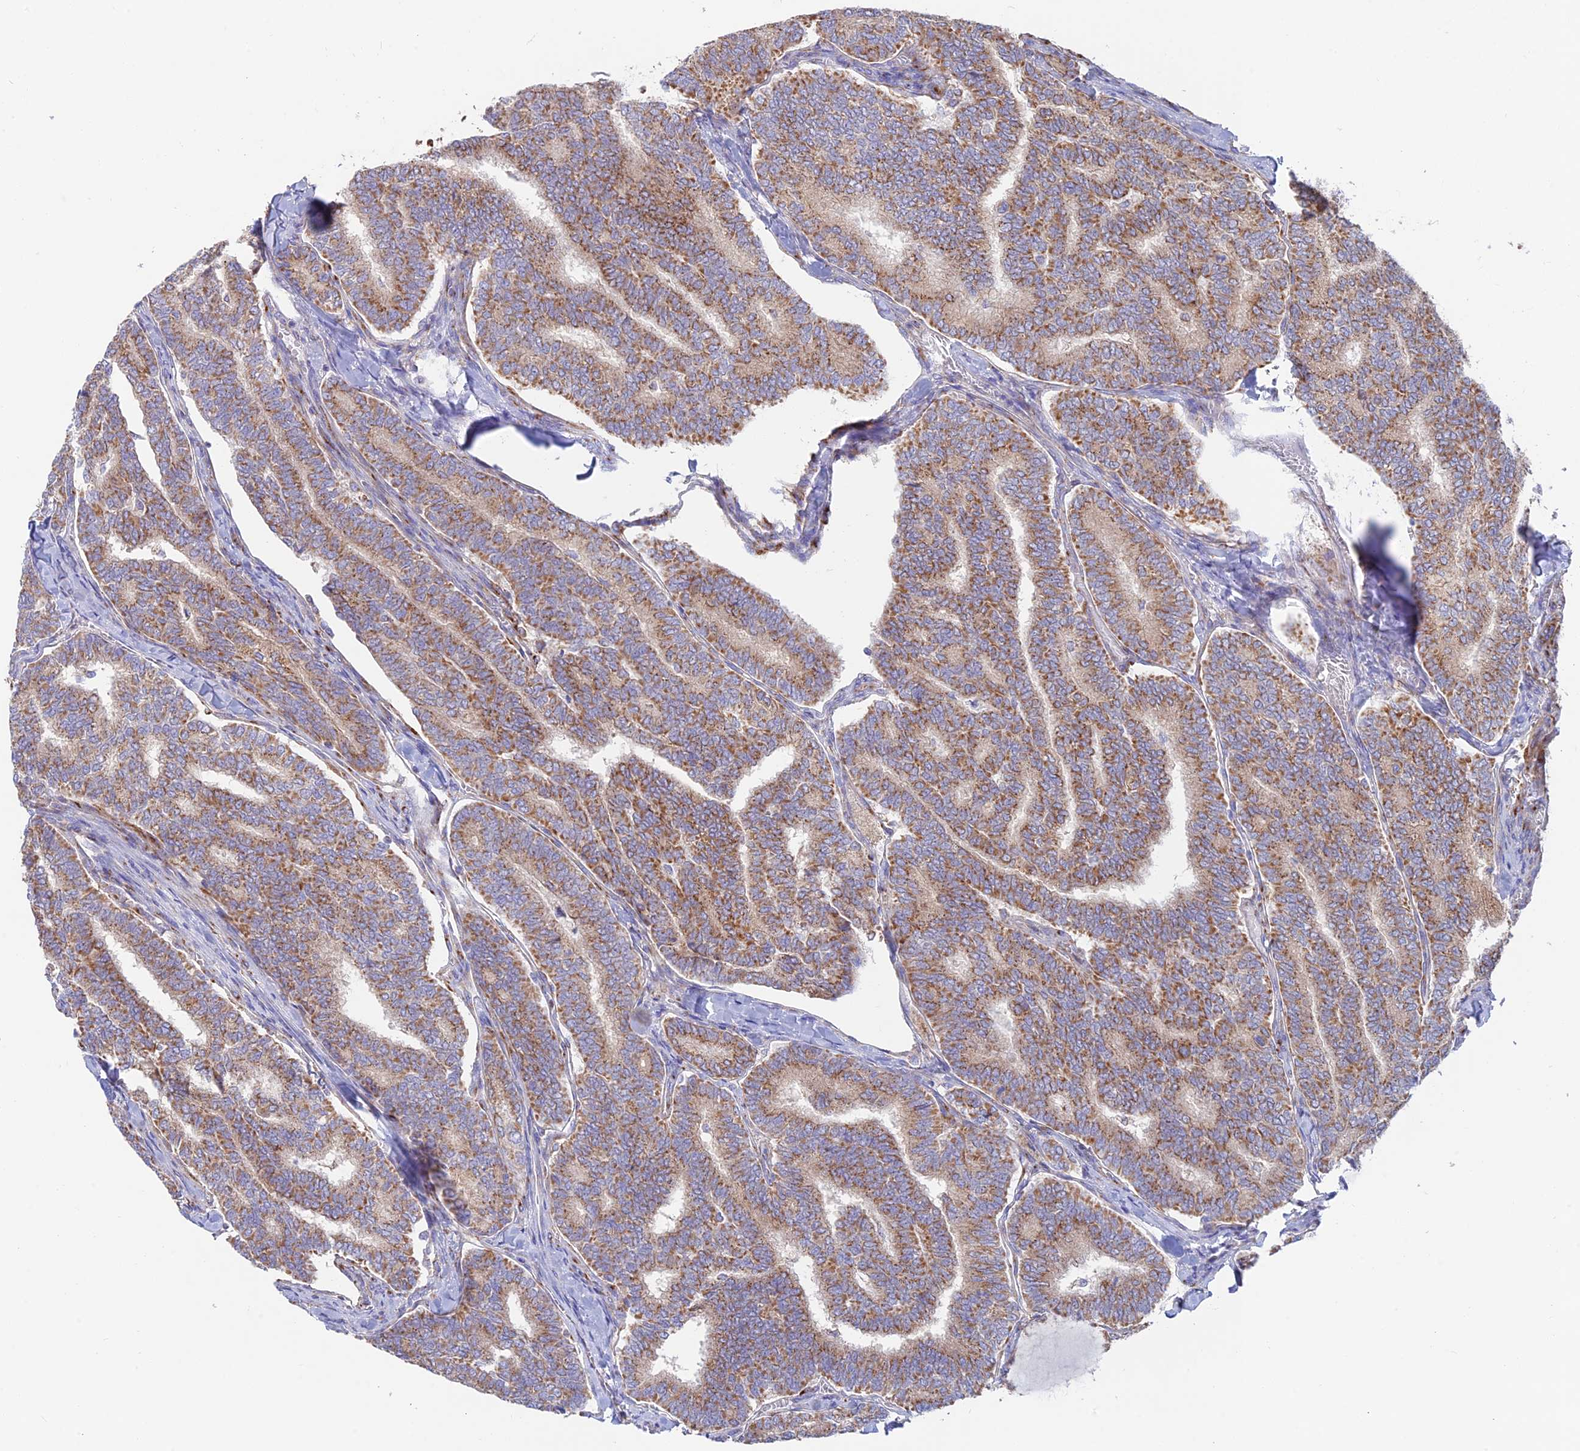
{"staining": {"intensity": "strong", "quantity": ">75%", "location": "cytoplasmic/membranous"}, "tissue": "thyroid cancer", "cell_type": "Tumor cells", "image_type": "cancer", "snomed": [{"axis": "morphology", "description": "Papillary adenocarcinoma, NOS"}, {"axis": "topography", "description": "Thyroid gland"}], "caption": "Tumor cells display high levels of strong cytoplasmic/membranous staining in about >75% of cells in thyroid papillary adenocarcinoma.", "gene": "GOLGA3", "patient": {"sex": "female", "age": 35}}